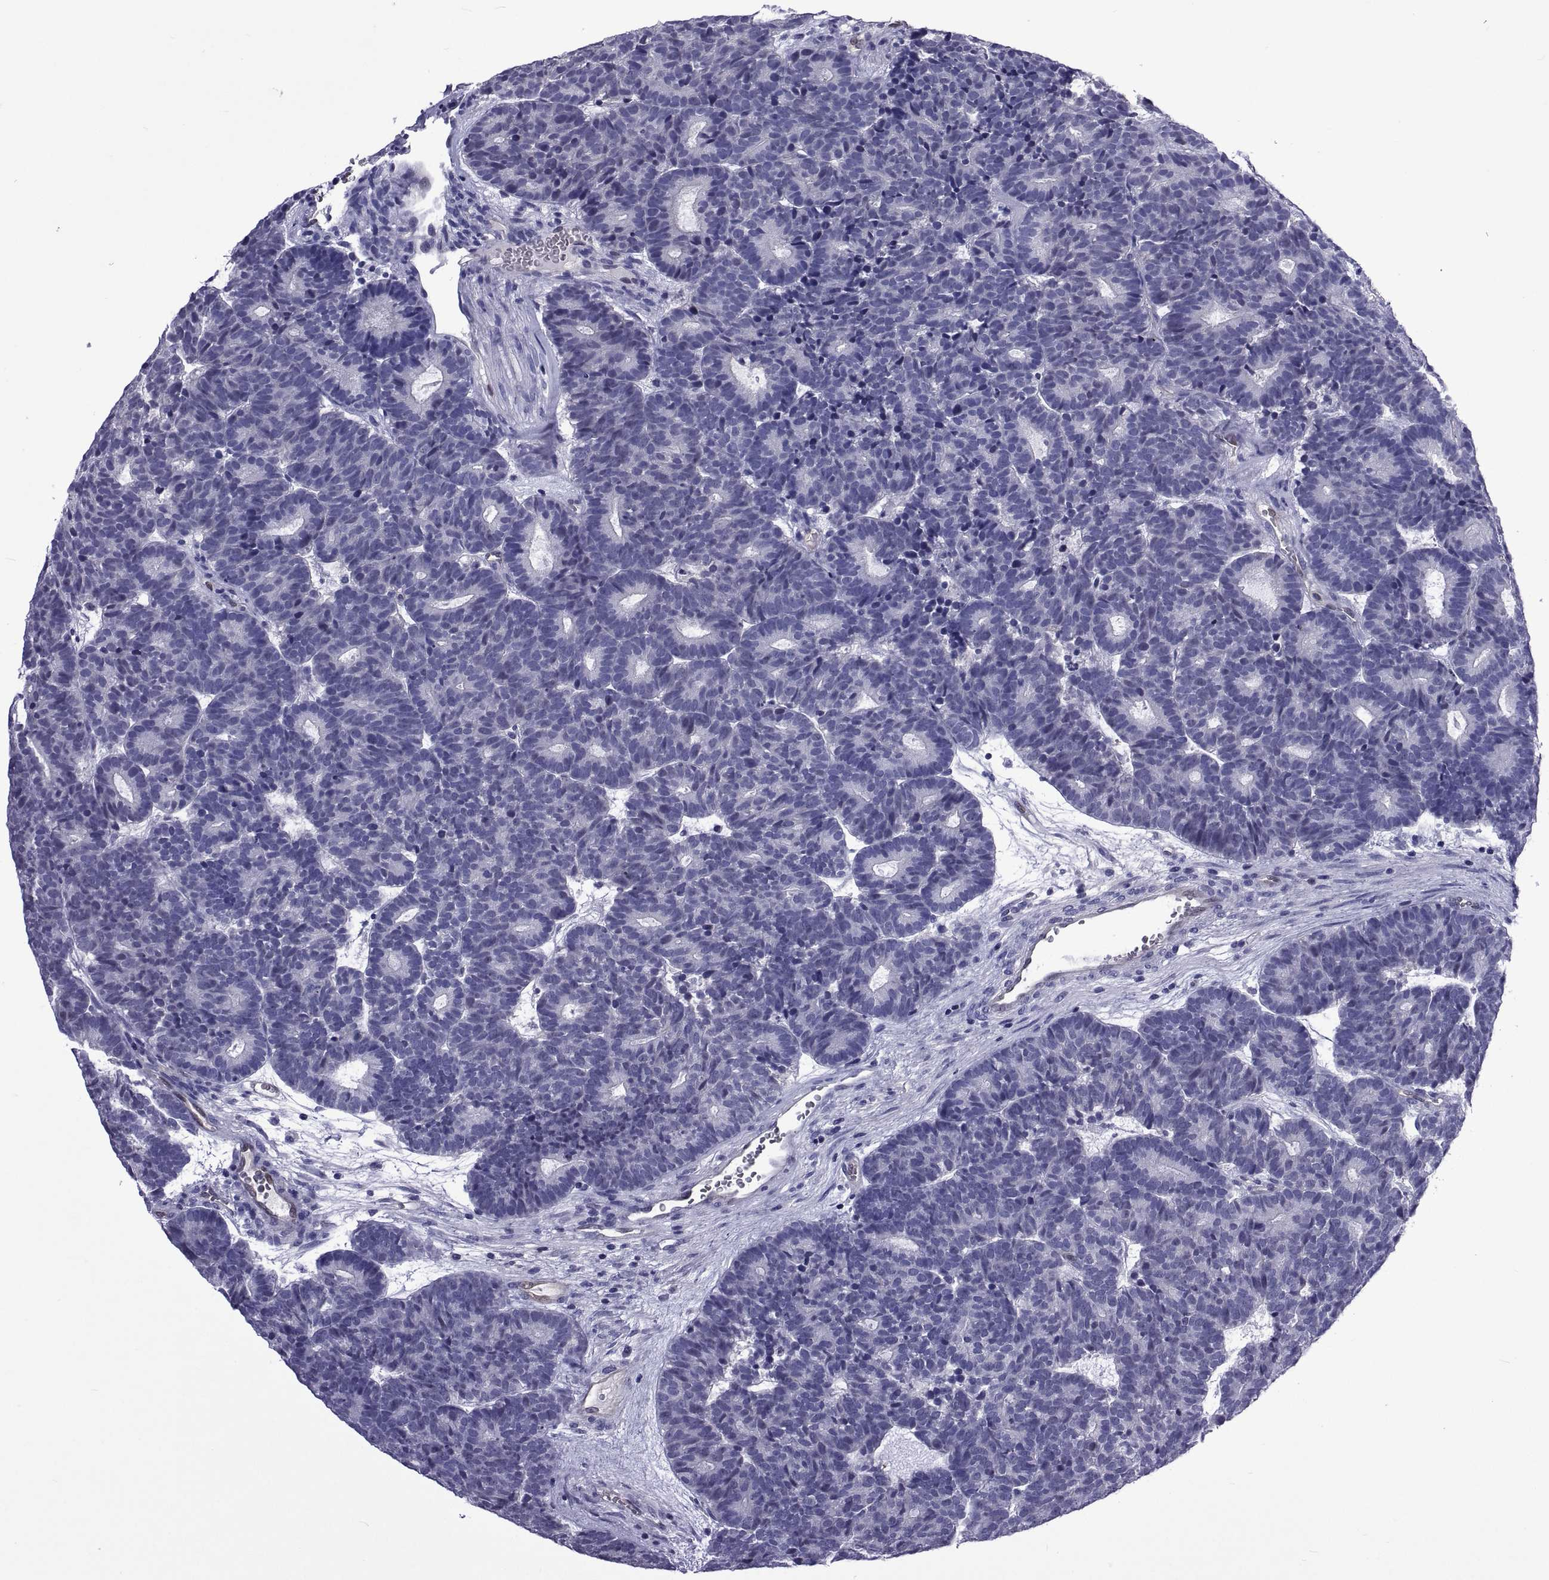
{"staining": {"intensity": "negative", "quantity": "none", "location": "none"}, "tissue": "head and neck cancer", "cell_type": "Tumor cells", "image_type": "cancer", "snomed": [{"axis": "morphology", "description": "Adenocarcinoma, NOS"}, {"axis": "topography", "description": "Head-Neck"}], "caption": "This photomicrograph is of head and neck cancer (adenocarcinoma) stained with IHC to label a protein in brown with the nuclei are counter-stained blue. There is no expression in tumor cells.", "gene": "LCN9", "patient": {"sex": "female", "age": 81}}